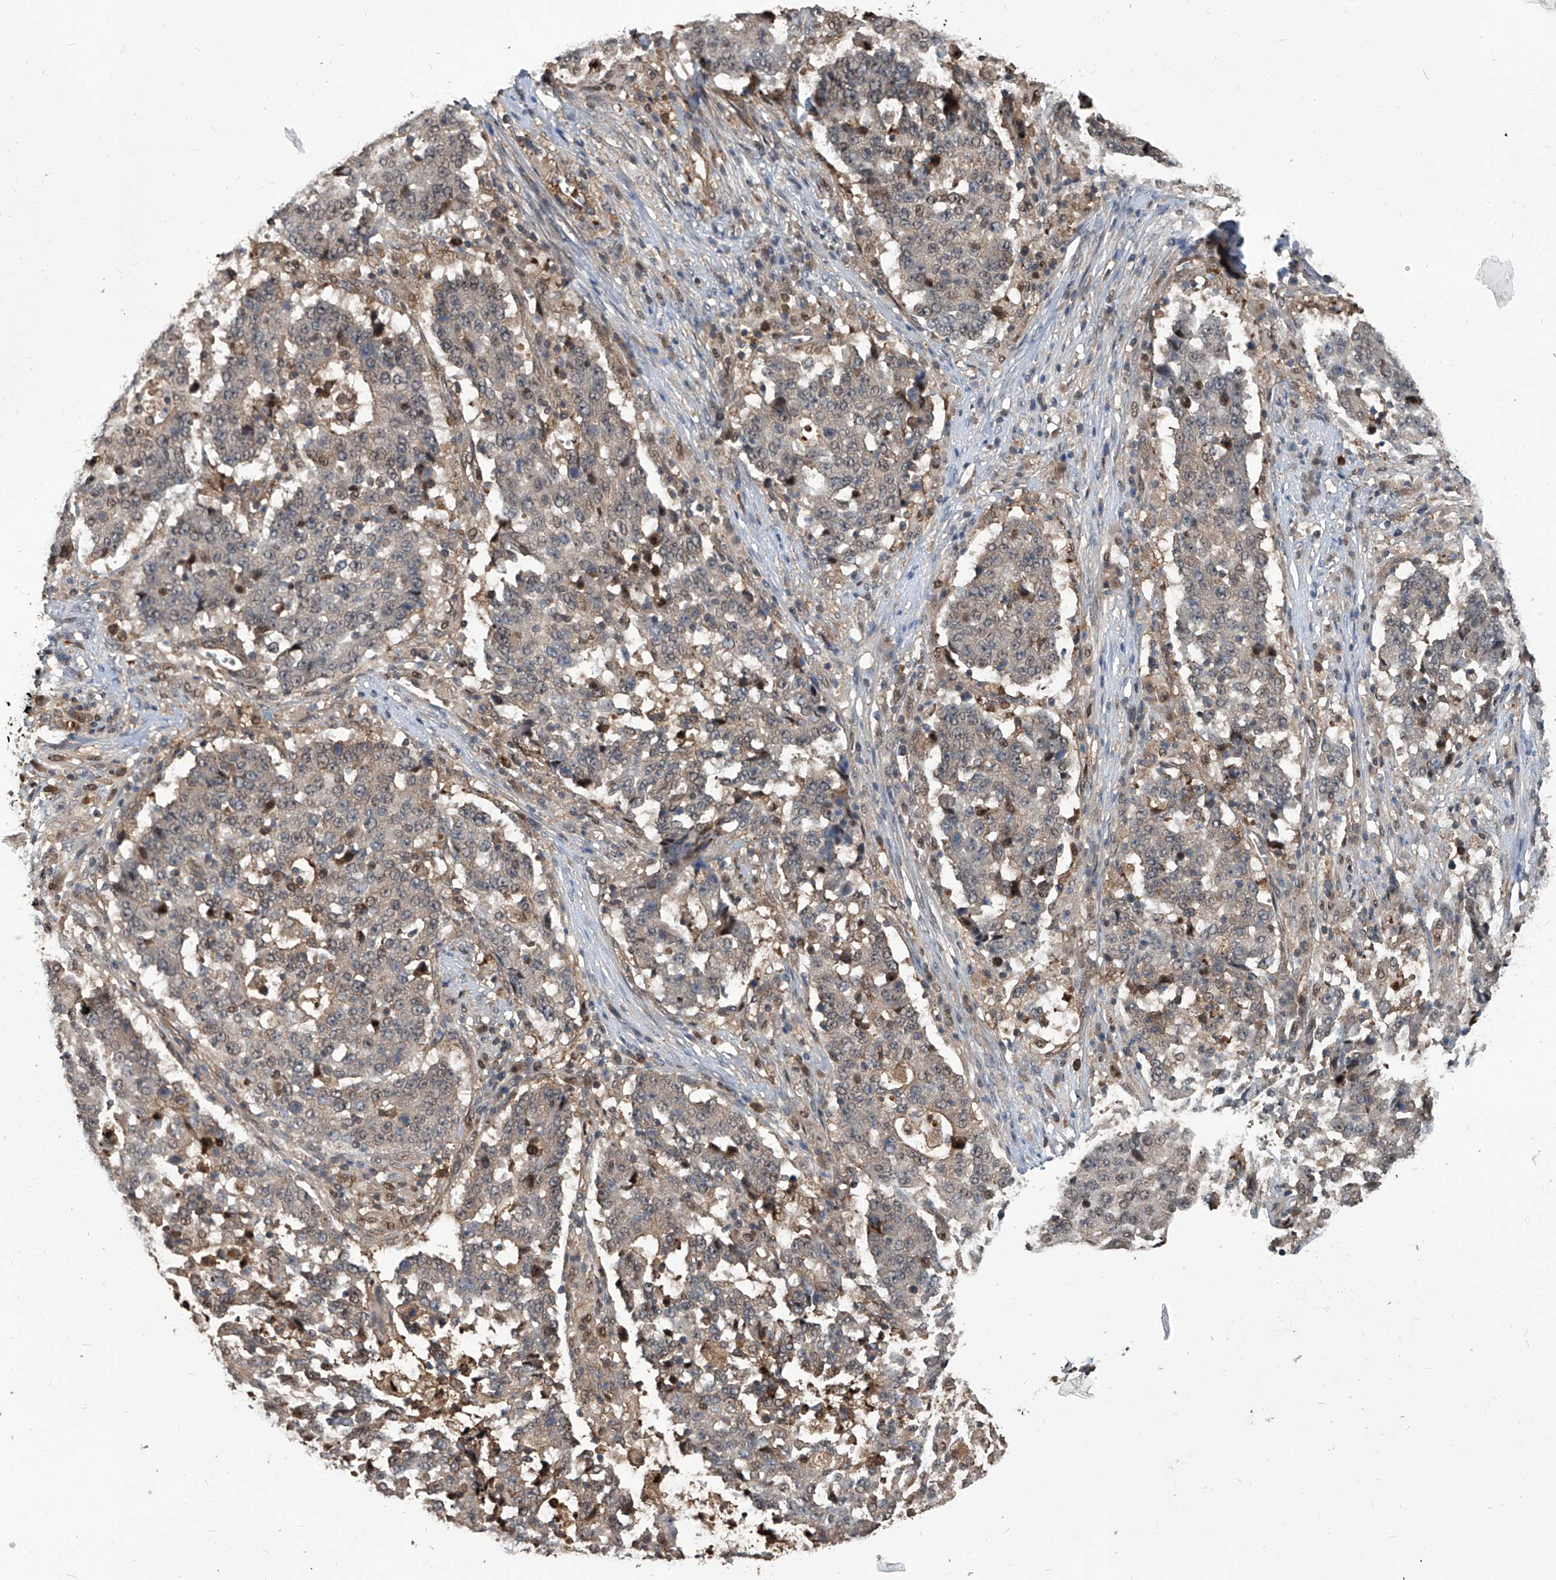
{"staining": {"intensity": "weak", "quantity": "<25%", "location": "cytoplasmic/membranous,nuclear"}, "tissue": "stomach cancer", "cell_type": "Tumor cells", "image_type": "cancer", "snomed": [{"axis": "morphology", "description": "Adenocarcinoma, NOS"}, {"axis": "topography", "description": "Stomach"}], "caption": "Stomach adenocarcinoma stained for a protein using IHC exhibits no positivity tumor cells.", "gene": "PSMB1", "patient": {"sex": "male", "age": 59}}